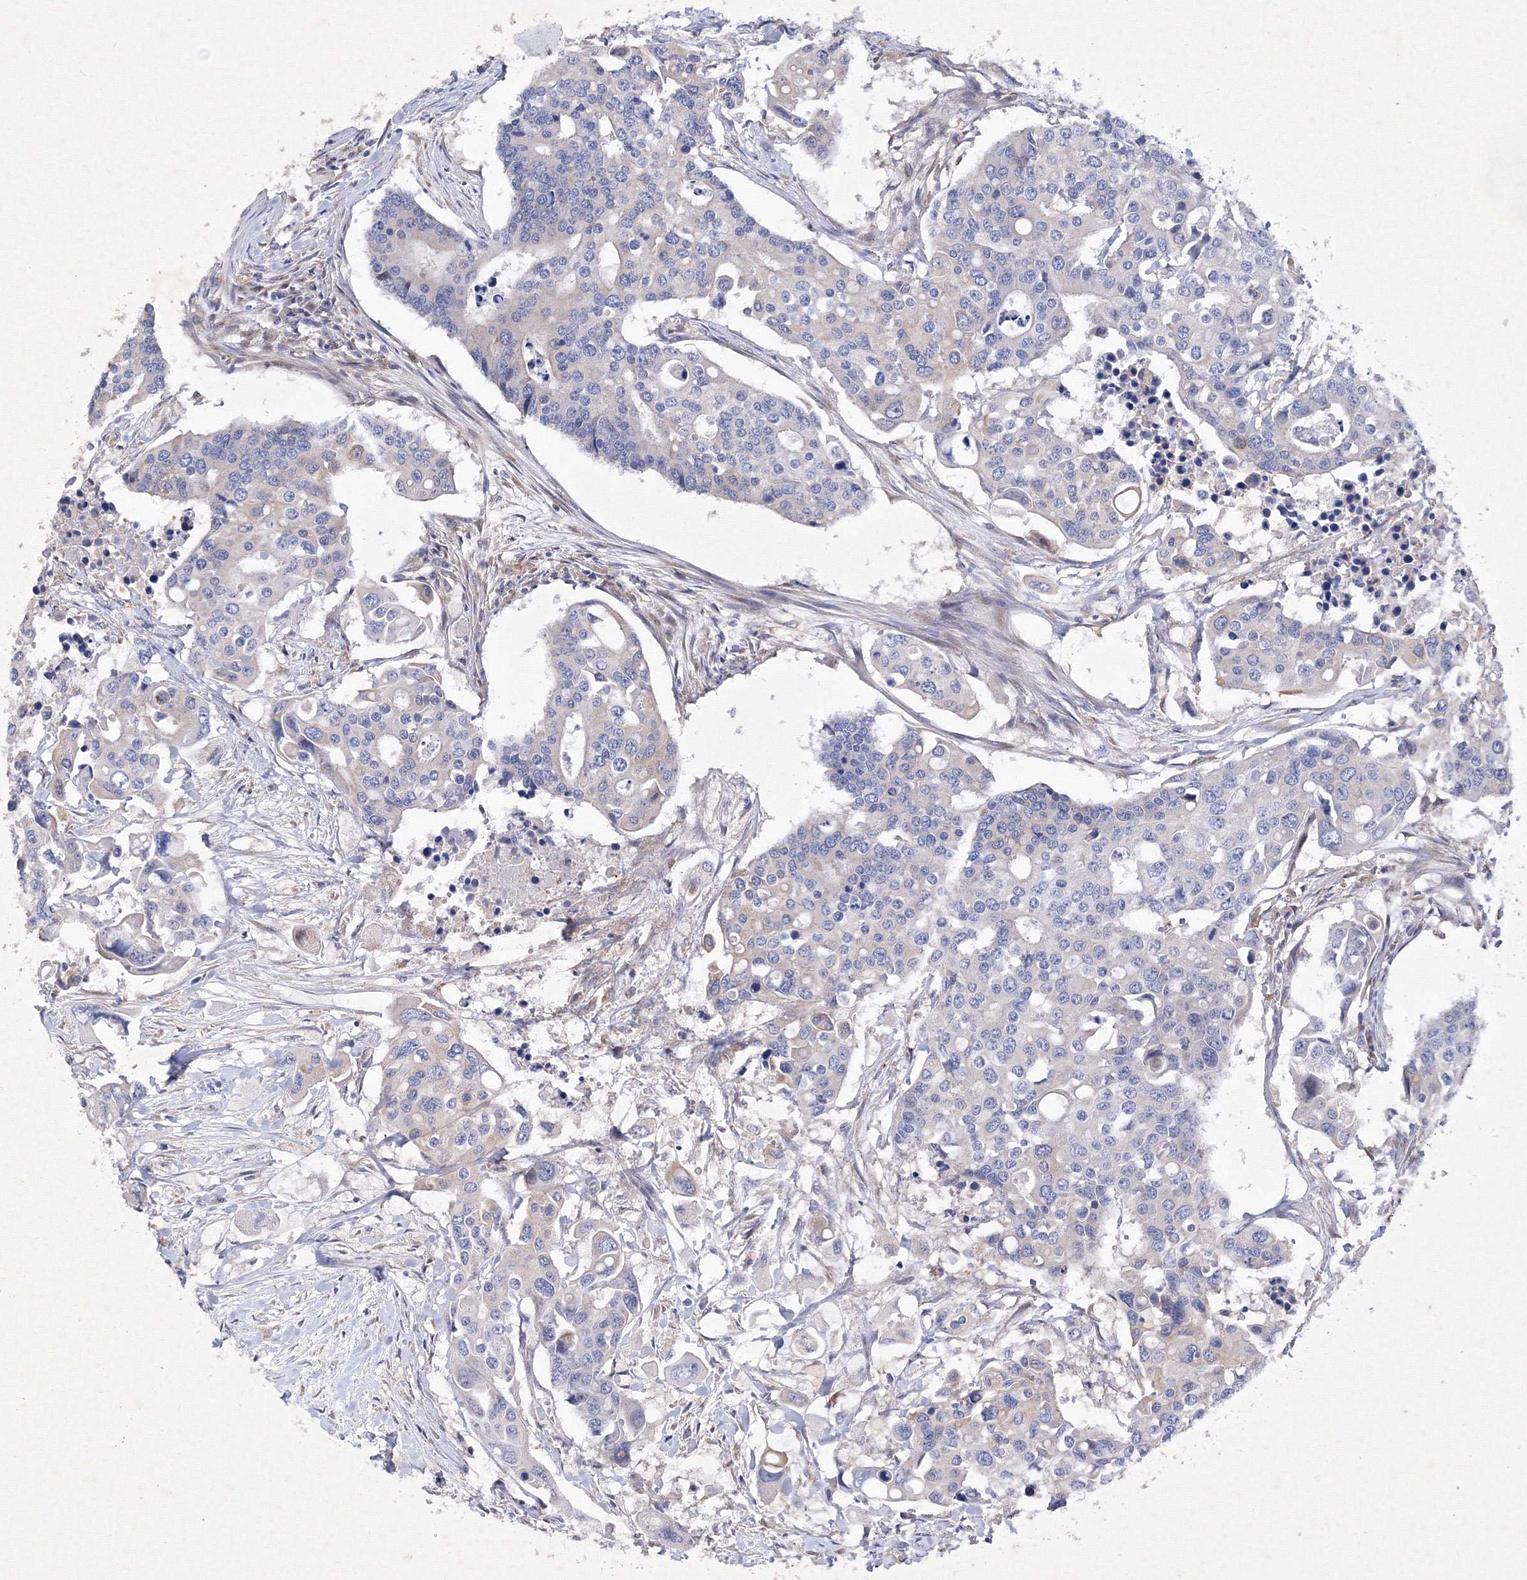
{"staining": {"intensity": "negative", "quantity": "none", "location": "none"}, "tissue": "colorectal cancer", "cell_type": "Tumor cells", "image_type": "cancer", "snomed": [{"axis": "morphology", "description": "Adenocarcinoma, NOS"}, {"axis": "topography", "description": "Colon"}], "caption": "Tumor cells show no significant expression in colorectal adenocarcinoma.", "gene": "SNX18", "patient": {"sex": "male", "age": 77}}